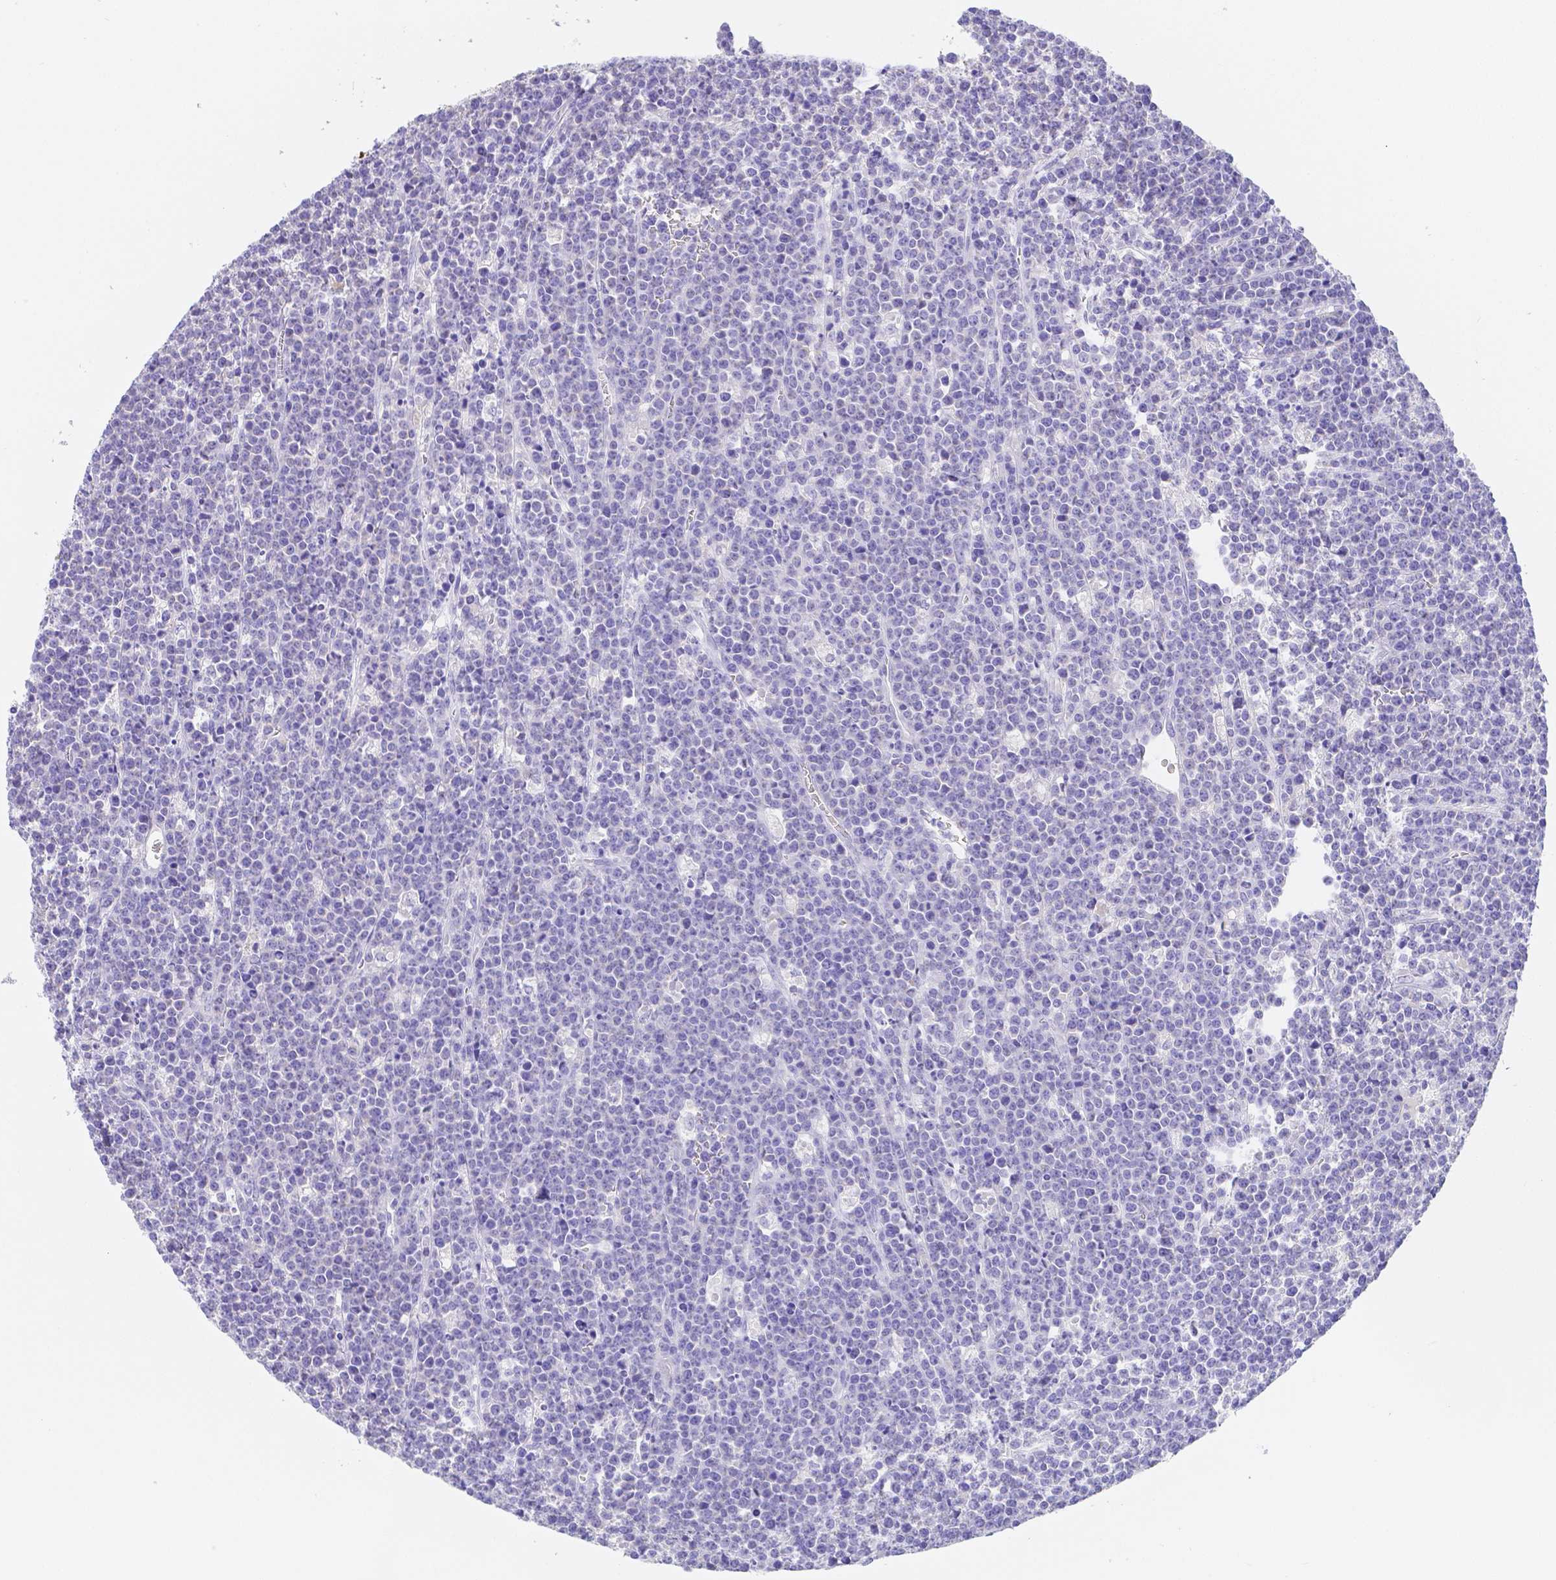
{"staining": {"intensity": "negative", "quantity": "none", "location": "none"}, "tissue": "lymphoma", "cell_type": "Tumor cells", "image_type": "cancer", "snomed": [{"axis": "morphology", "description": "Malignant lymphoma, non-Hodgkin's type, High grade"}, {"axis": "topography", "description": "Ovary"}], "caption": "DAB (3,3'-diaminobenzidine) immunohistochemical staining of human malignant lymphoma, non-Hodgkin's type (high-grade) exhibits no significant positivity in tumor cells.", "gene": "ZG16B", "patient": {"sex": "female", "age": 56}}